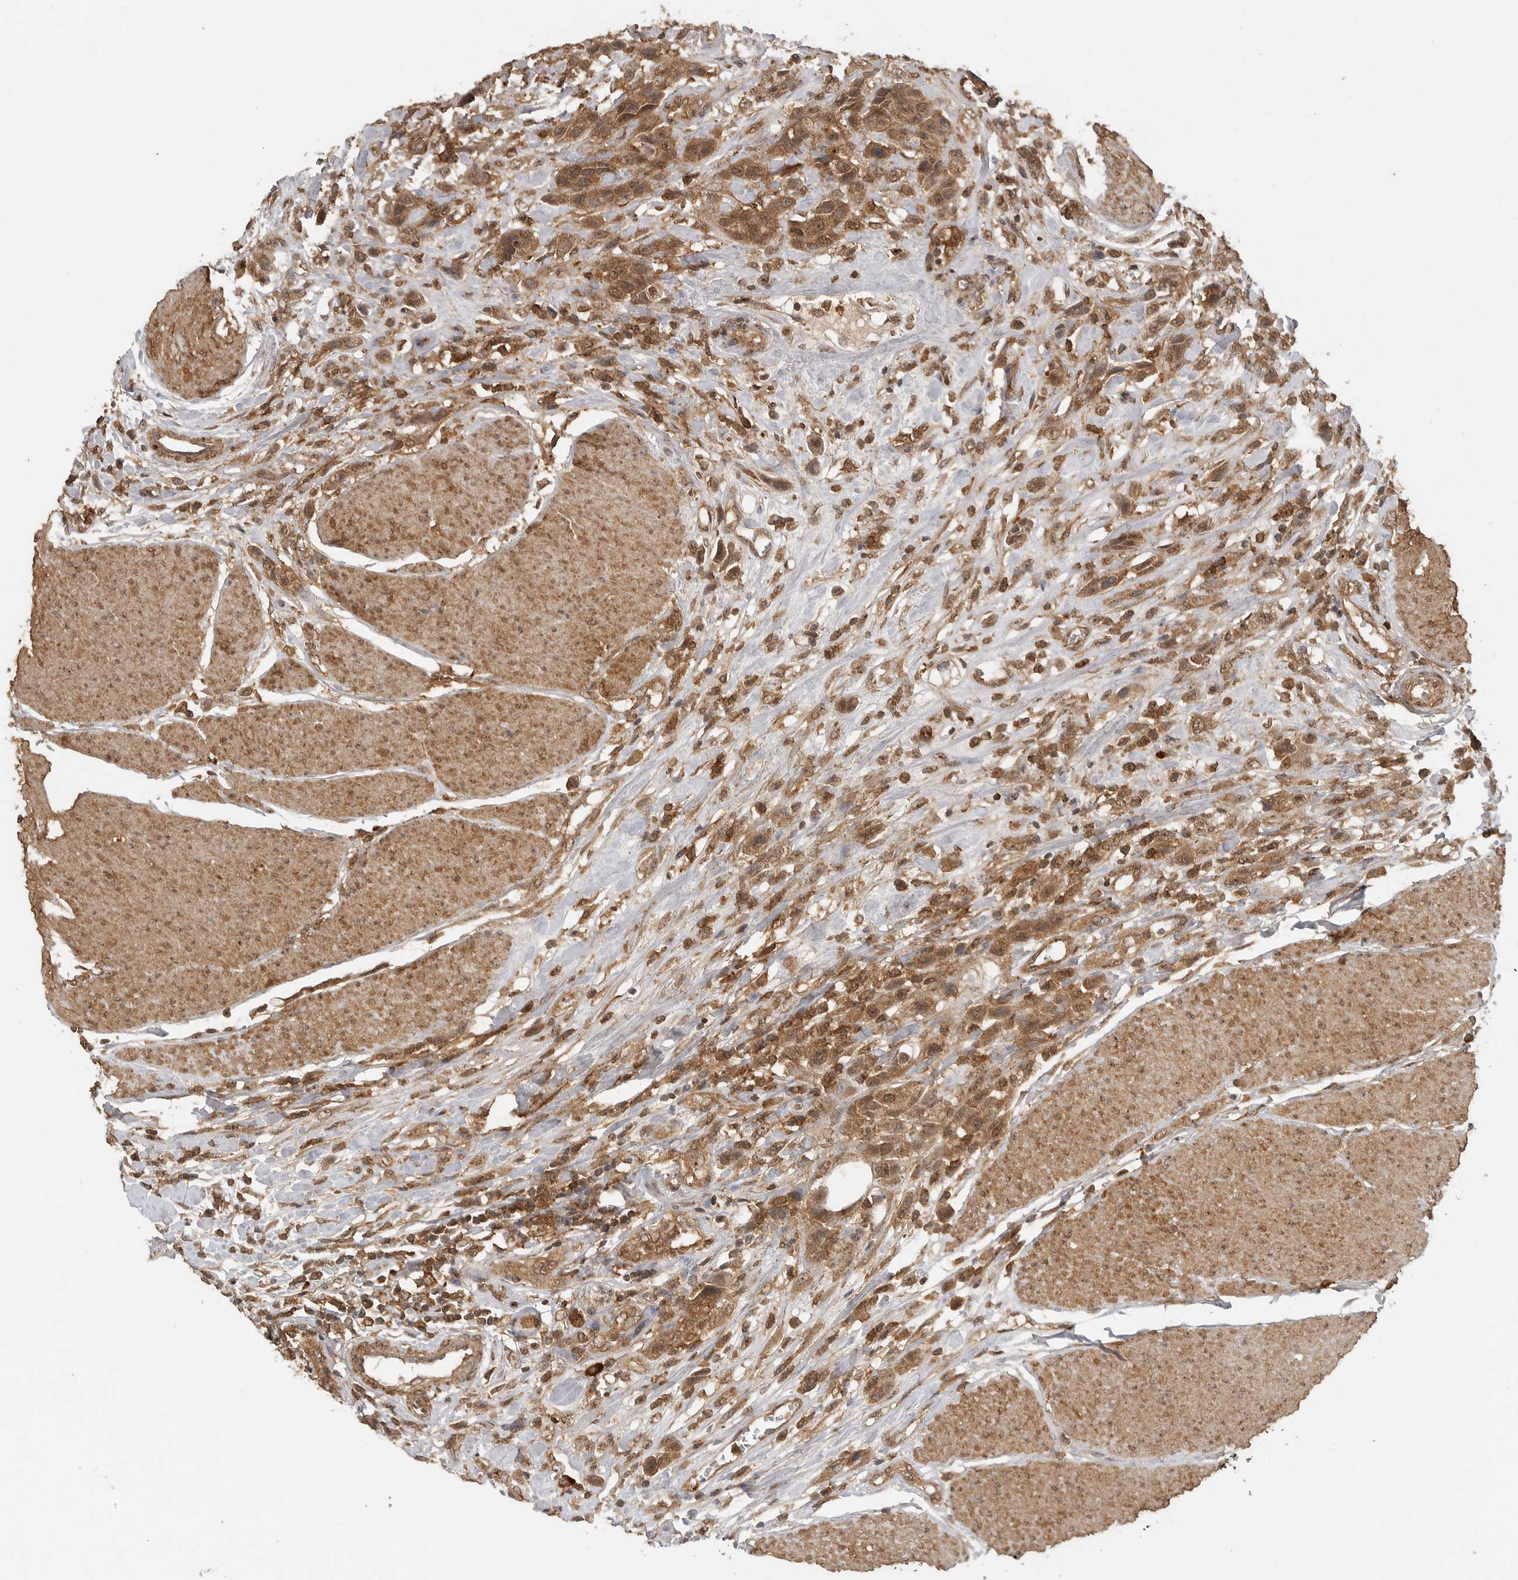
{"staining": {"intensity": "moderate", "quantity": ">75%", "location": "cytoplasmic/membranous,nuclear"}, "tissue": "urothelial cancer", "cell_type": "Tumor cells", "image_type": "cancer", "snomed": [{"axis": "morphology", "description": "Urothelial carcinoma, High grade"}, {"axis": "topography", "description": "Urinary bladder"}], "caption": "This photomicrograph demonstrates IHC staining of high-grade urothelial carcinoma, with medium moderate cytoplasmic/membranous and nuclear positivity in about >75% of tumor cells.", "gene": "ICOSLG", "patient": {"sex": "male", "age": 50}}